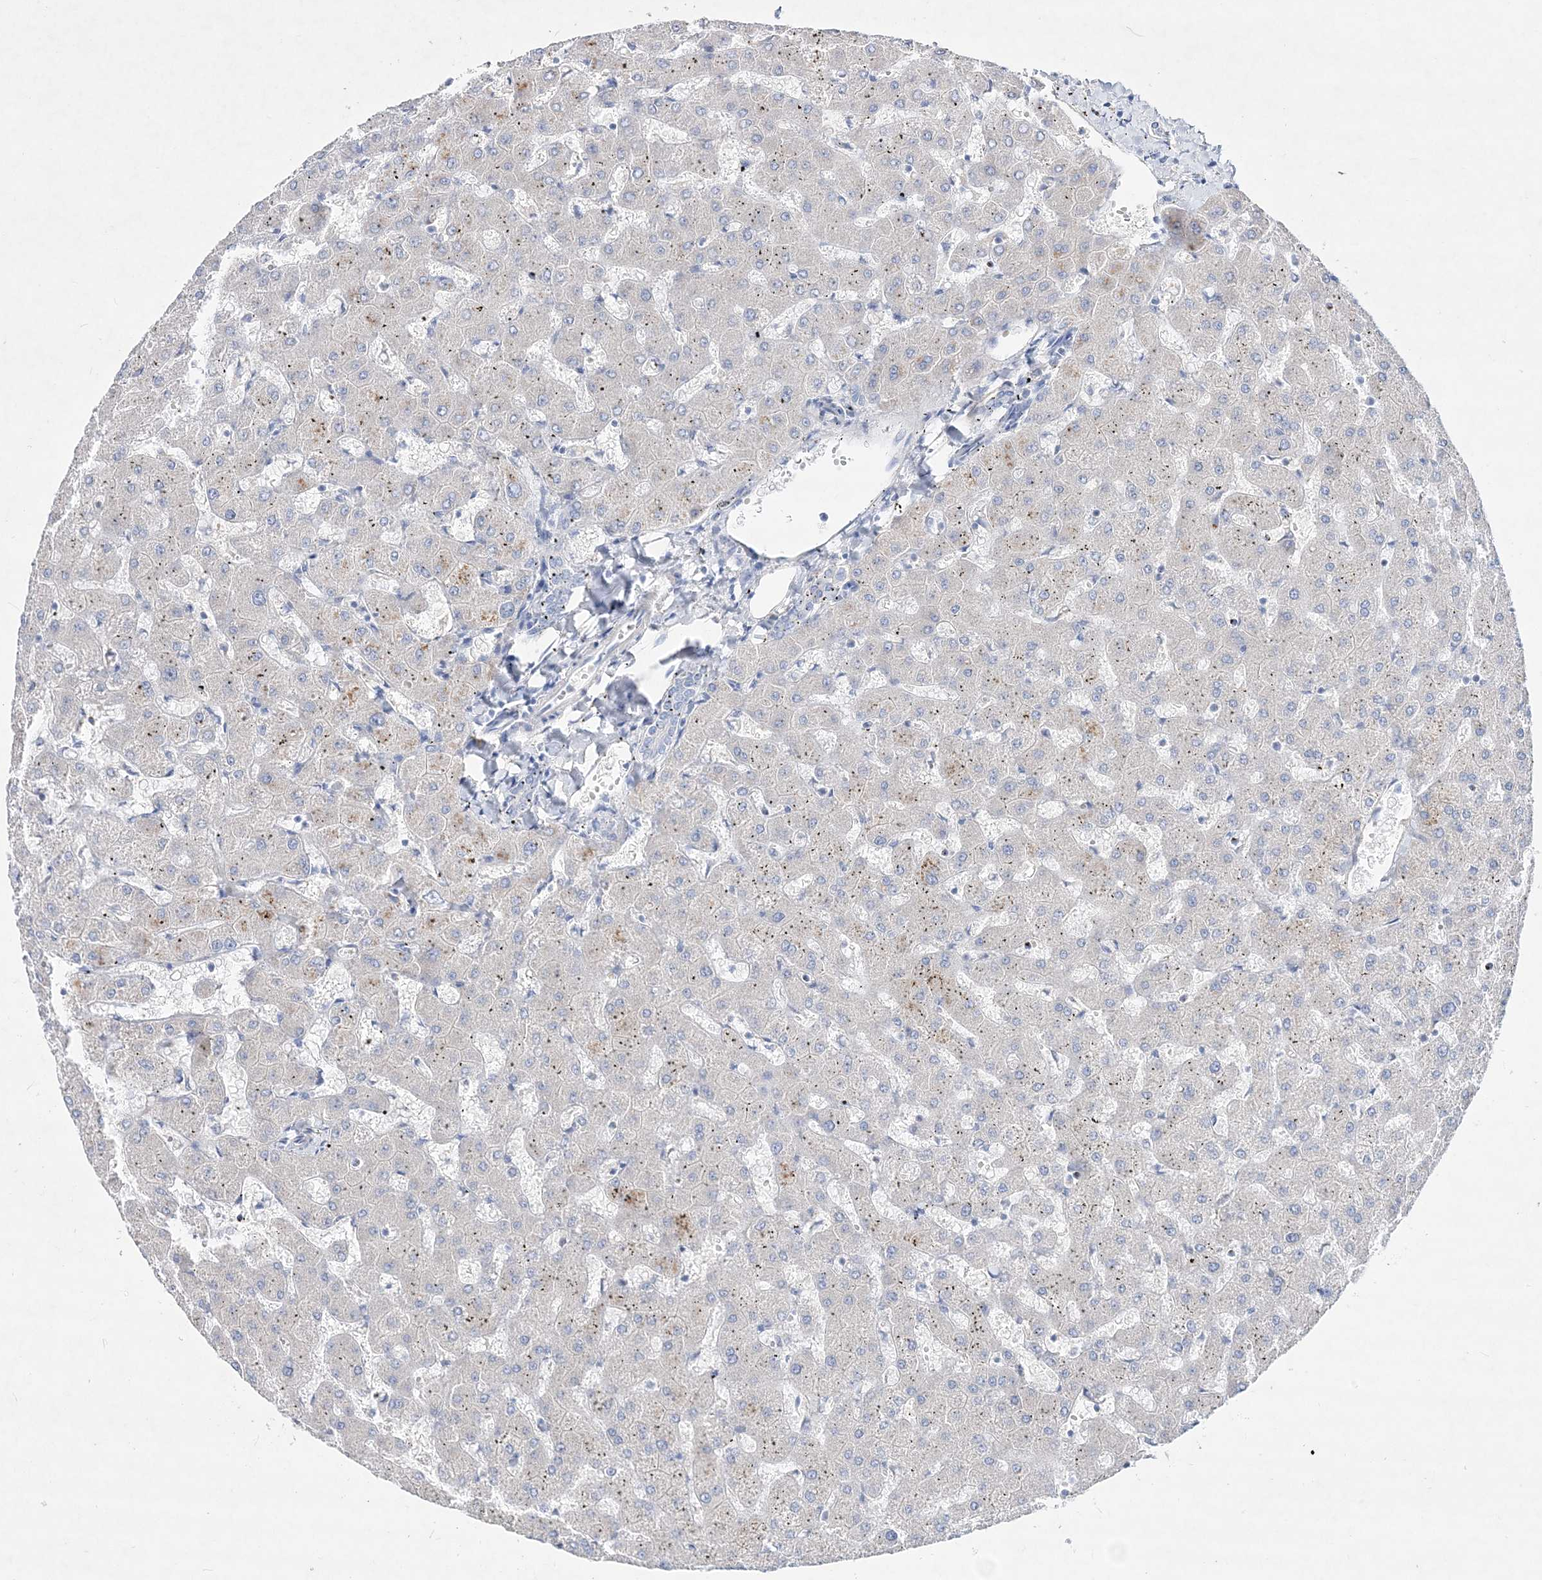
{"staining": {"intensity": "negative", "quantity": "none", "location": "none"}, "tissue": "liver", "cell_type": "Cholangiocytes", "image_type": "normal", "snomed": [{"axis": "morphology", "description": "Normal tissue, NOS"}, {"axis": "topography", "description": "Liver"}], "caption": "This is a histopathology image of IHC staining of unremarkable liver, which shows no staining in cholangiocytes.", "gene": "SPINK7", "patient": {"sex": "female", "age": 63}}